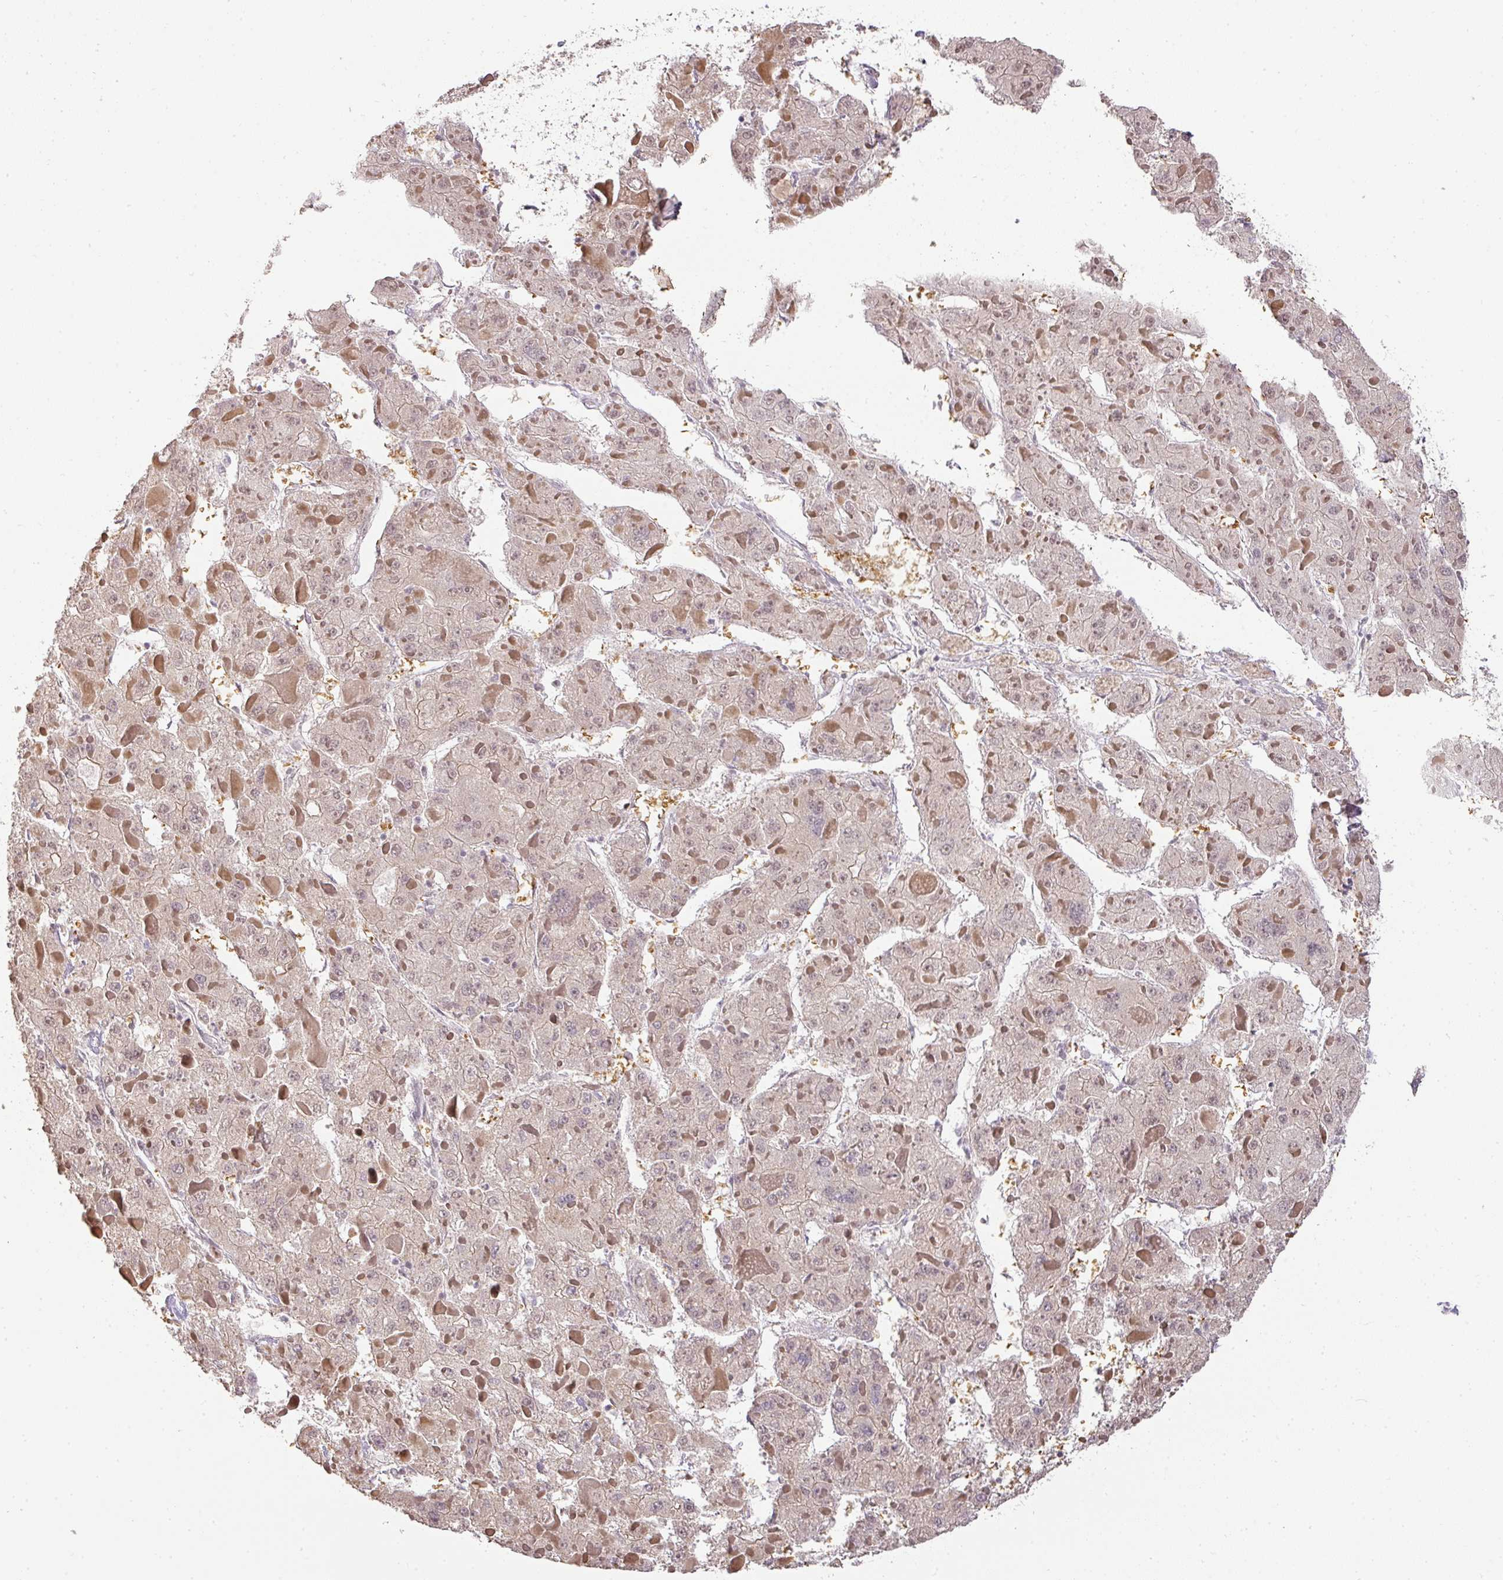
{"staining": {"intensity": "weak", "quantity": ">75%", "location": "cytoplasmic/membranous"}, "tissue": "liver cancer", "cell_type": "Tumor cells", "image_type": "cancer", "snomed": [{"axis": "morphology", "description": "Carcinoma, Hepatocellular, NOS"}, {"axis": "topography", "description": "Liver"}], "caption": "The photomicrograph demonstrates immunohistochemical staining of hepatocellular carcinoma (liver). There is weak cytoplasmic/membranous expression is identified in about >75% of tumor cells.", "gene": "MYOM2", "patient": {"sex": "female", "age": 73}}